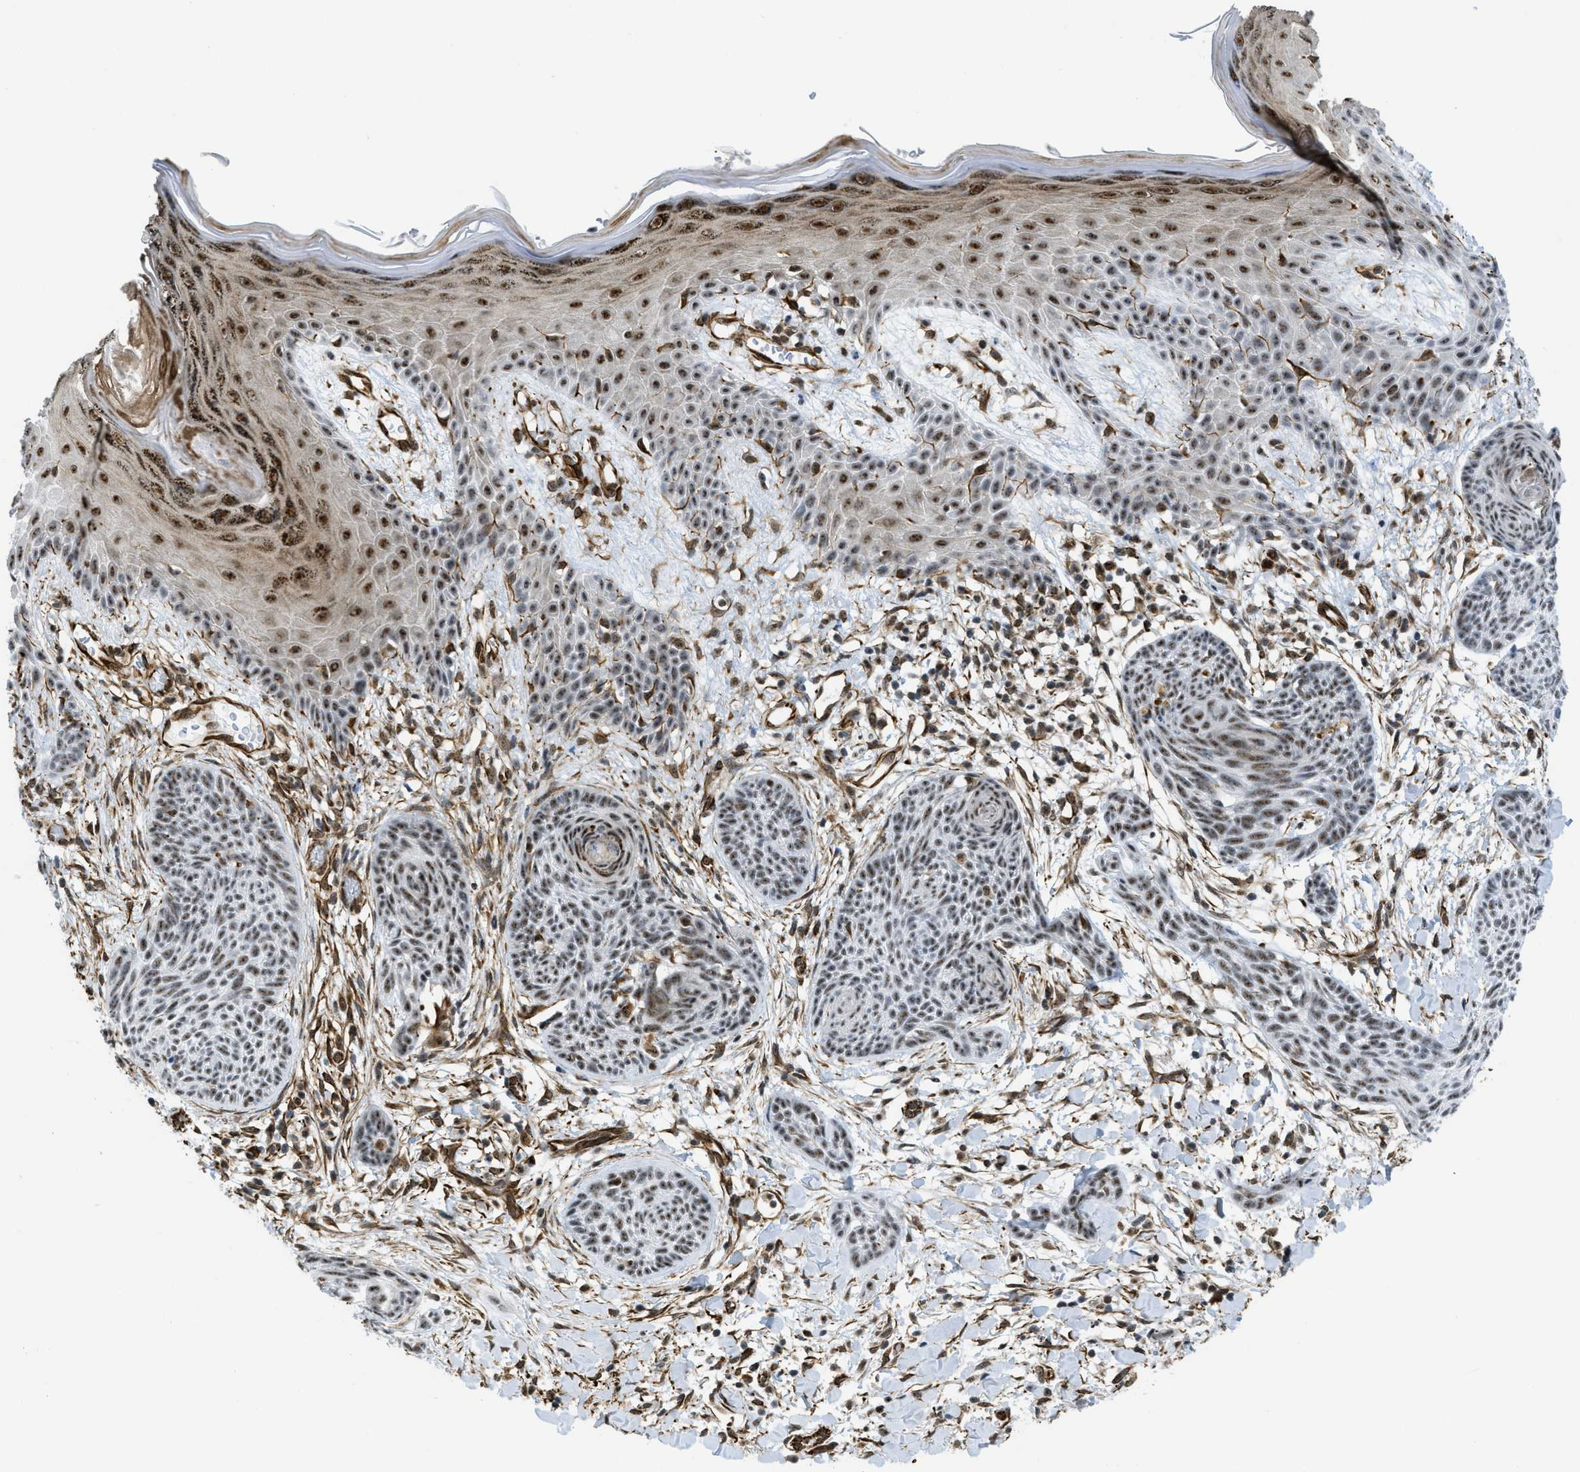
{"staining": {"intensity": "moderate", "quantity": ">75%", "location": "nuclear"}, "tissue": "skin cancer", "cell_type": "Tumor cells", "image_type": "cancer", "snomed": [{"axis": "morphology", "description": "Basal cell carcinoma"}, {"axis": "topography", "description": "Skin"}], "caption": "Skin cancer (basal cell carcinoma) tissue exhibits moderate nuclear expression in approximately >75% of tumor cells", "gene": "LRRC8B", "patient": {"sex": "female", "age": 59}}